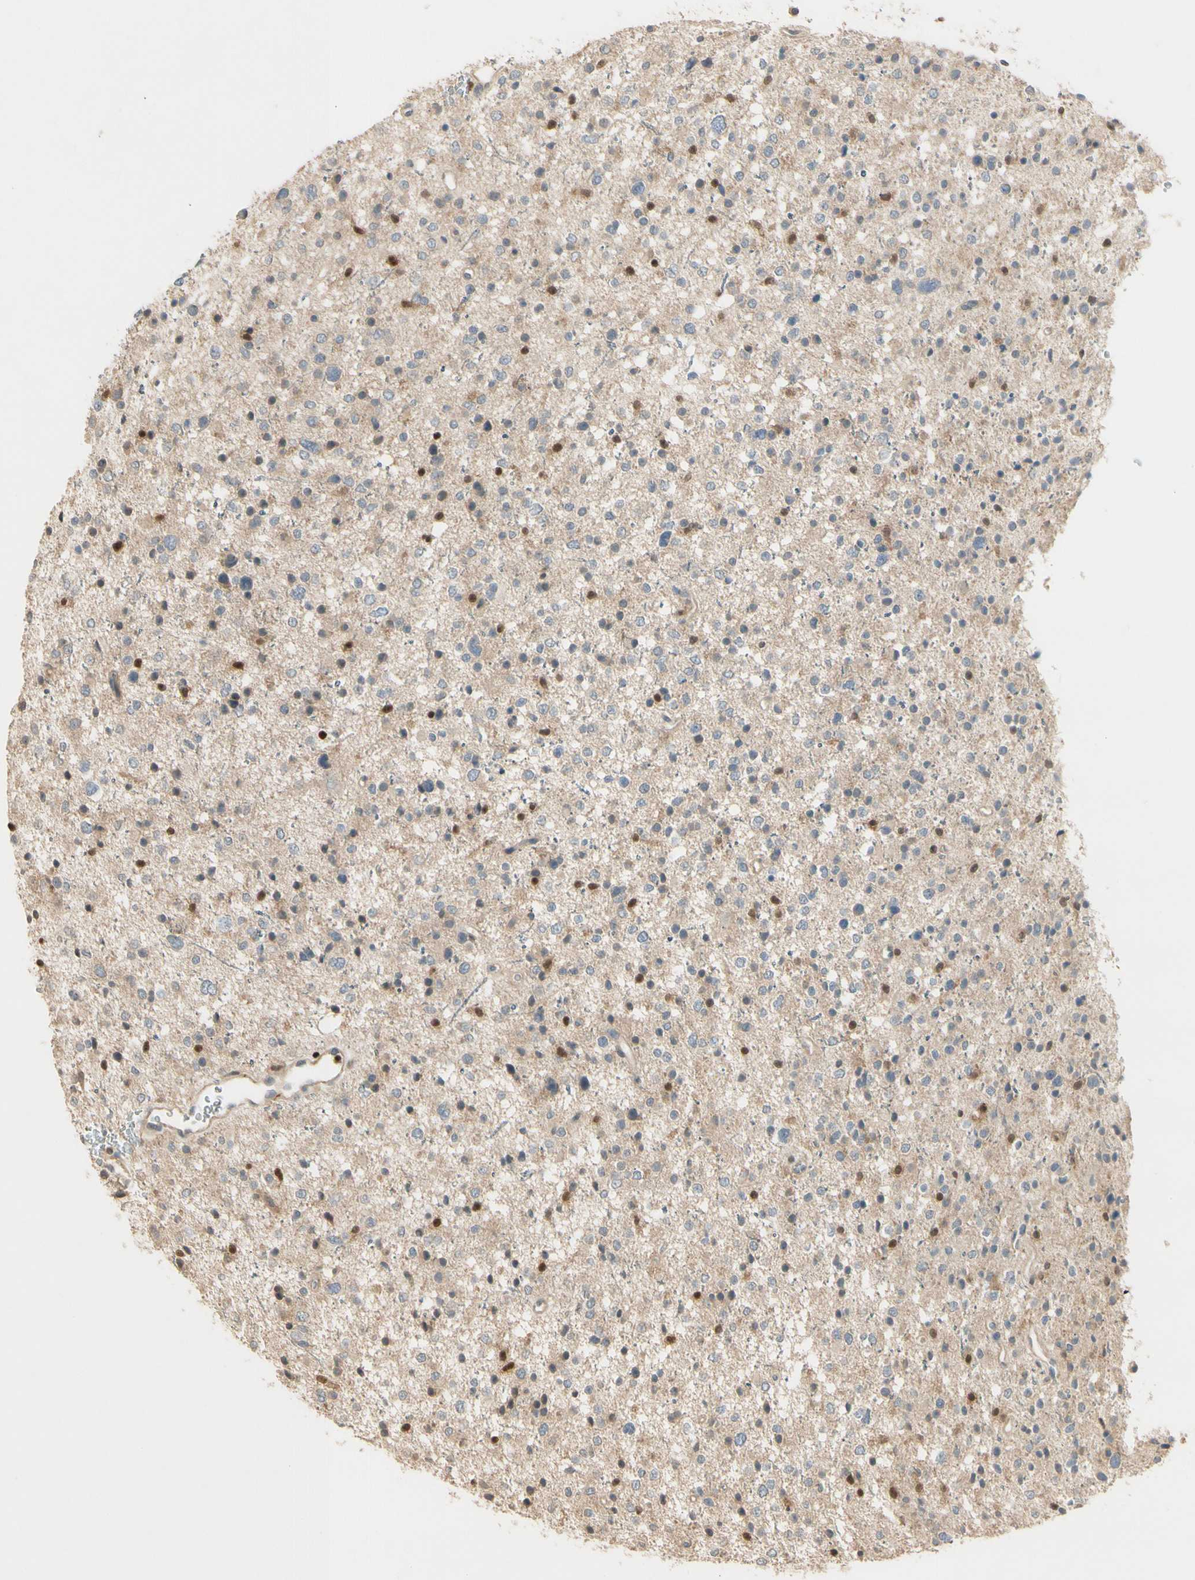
{"staining": {"intensity": "strong", "quantity": "<25%", "location": "nuclear"}, "tissue": "glioma", "cell_type": "Tumor cells", "image_type": "cancer", "snomed": [{"axis": "morphology", "description": "Glioma, malignant, Low grade"}, {"axis": "topography", "description": "Brain"}], "caption": "Immunohistochemical staining of human glioma displays medium levels of strong nuclear protein staining in about <25% of tumor cells. The protein is shown in brown color, while the nuclei are stained blue.", "gene": "NFYA", "patient": {"sex": "female", "age": 37}}